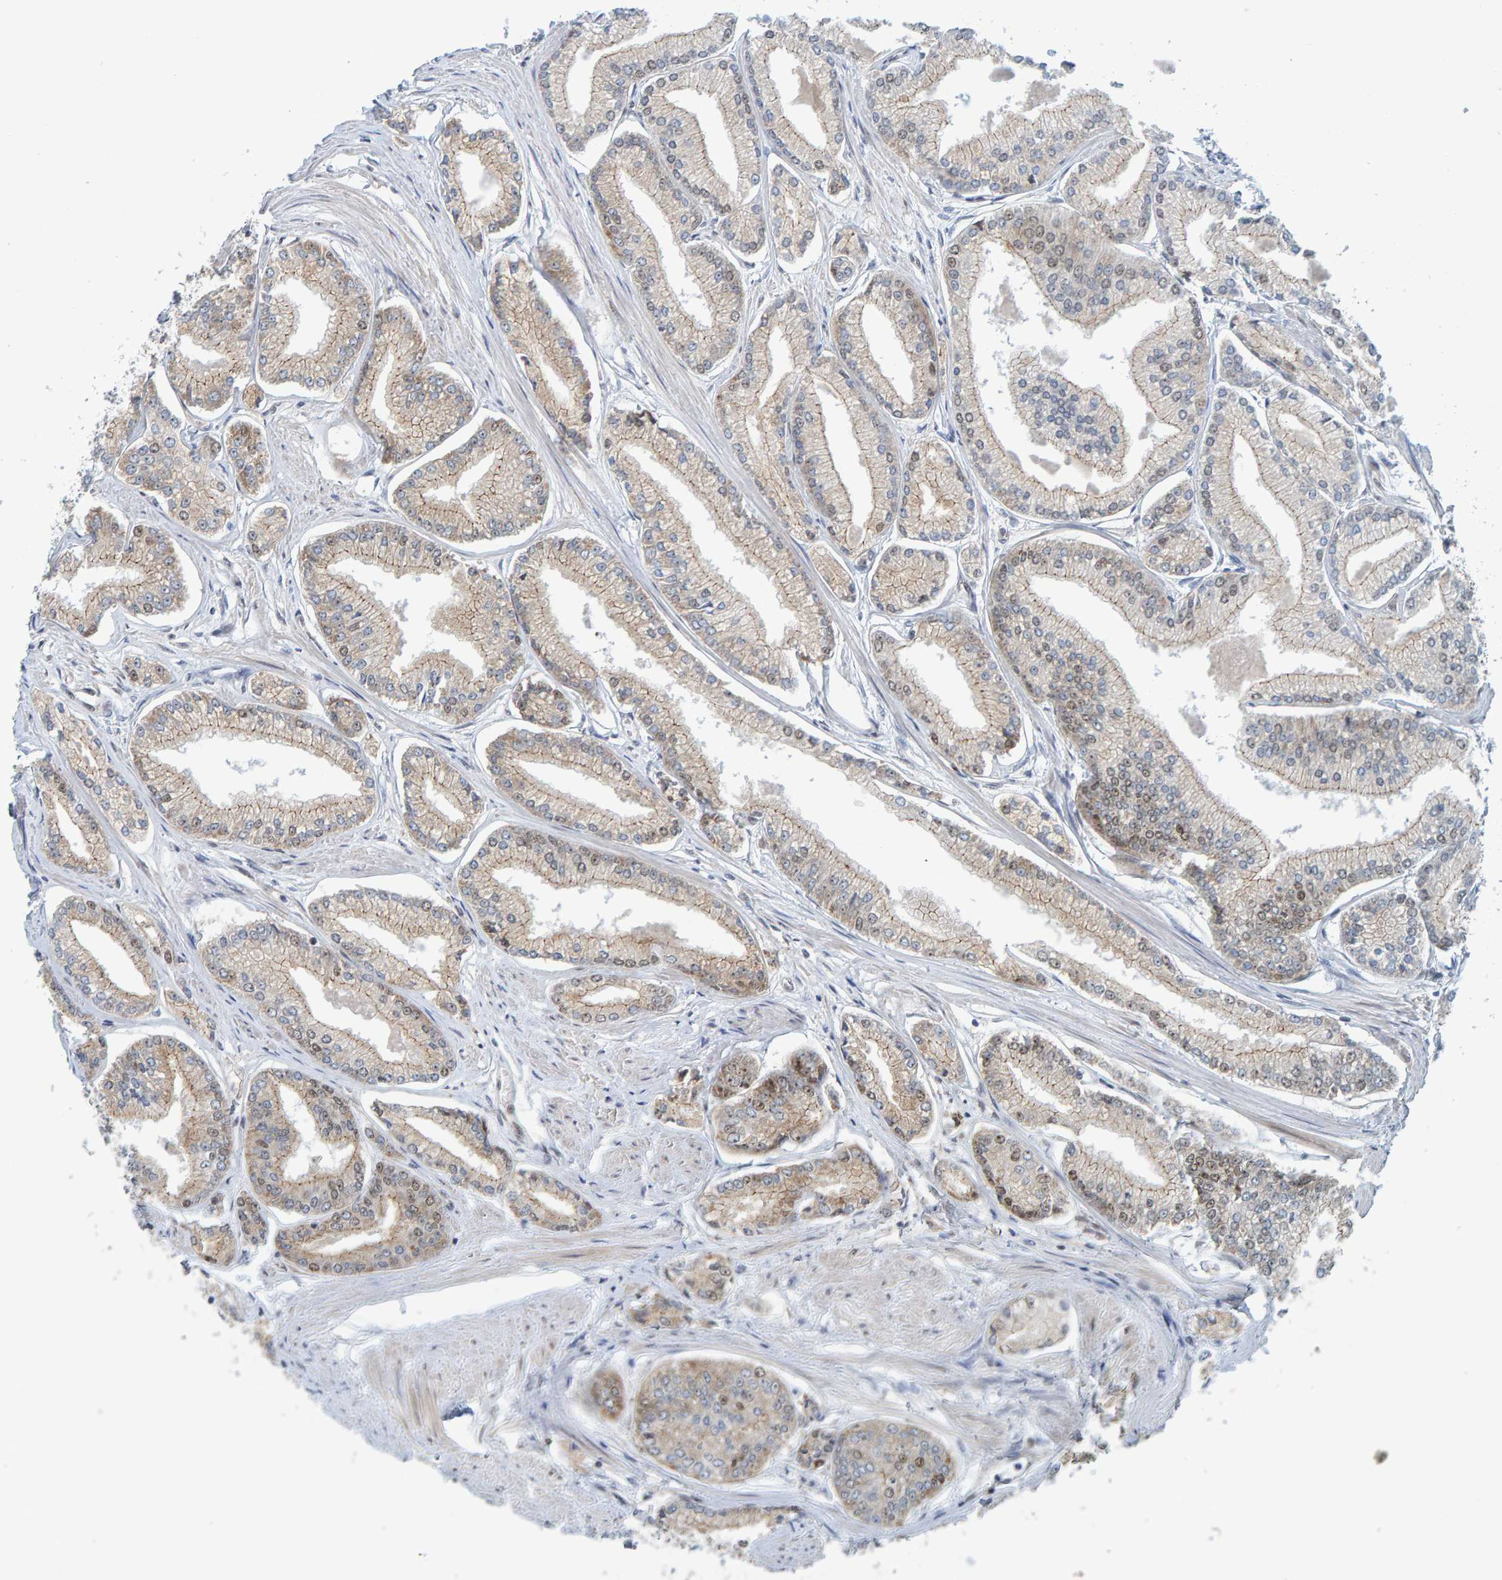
{"staining": {"intensity": "weak", "quantity": ">75%", "location": "cytoplasmic/membranous,nuclear"}, "tissue": "prostate cancer", "cell_type": "Tumor cells", "image_type": "cancer", "snomed": [{"axis": "morphology", "description": "Adenocarcinoma, Low grade"}, {"axis": "topography", "description": "Prostate"}], "caption": "Adenocarcinoma (low-grade) (prostate) stained for a protein (brown) demonstrates weak cytoplasmic/membranous and nuclear positive expression in approximately >75% of tumor cells.", "gene": "POLR1E", "patient": {"sex": "male", "age": 52}}